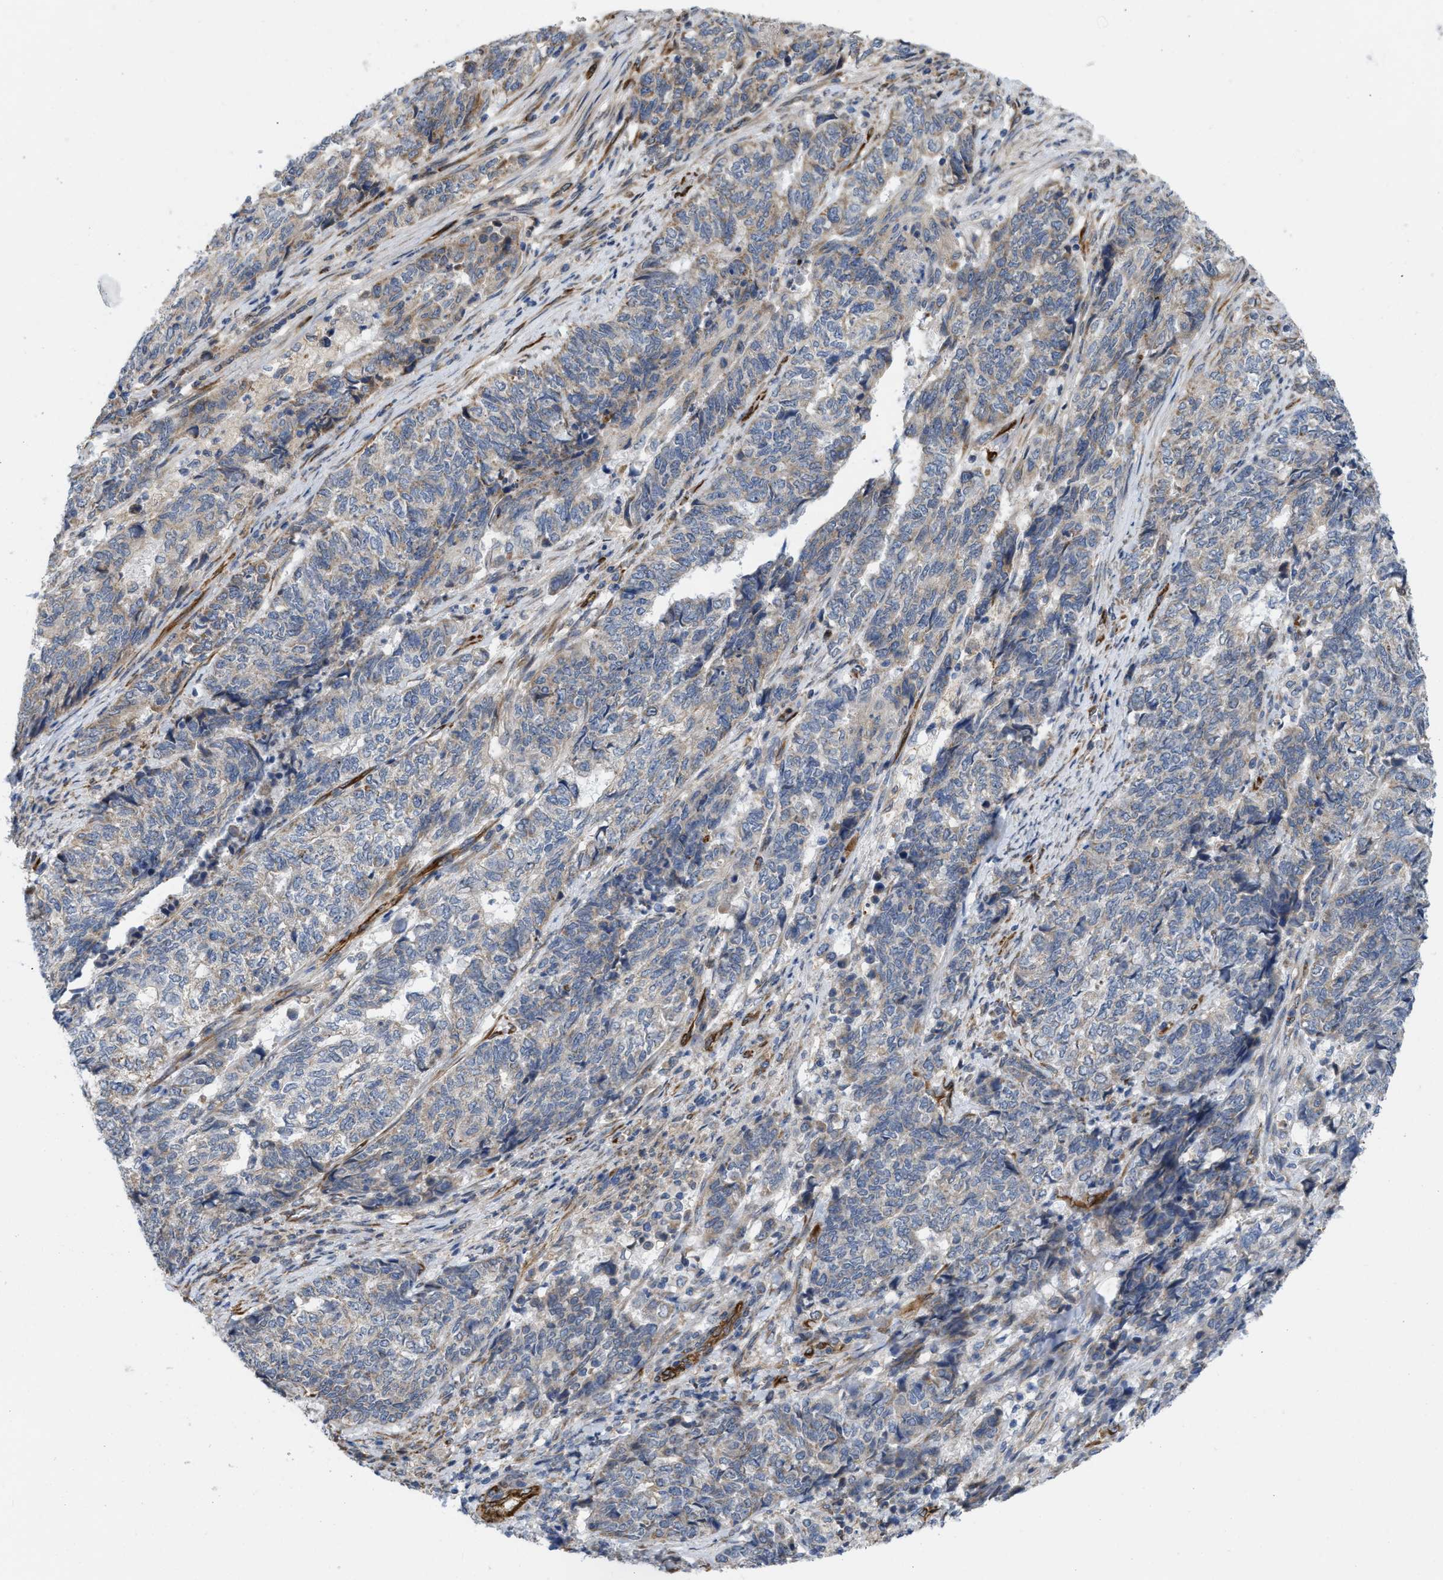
{"staining": {"intensity": "weak", "quantity": "<25%", "location": "cytoplasmic/membranous"}, "tissue": "endometrial cancer", "cell_type": "Tumor cells", "image_type": "cancer", "snomed": [{"axis": "morphology", "description": "Adenocarcinoma, NOS"}, {"axis": "topography", "description": "Endometrium"}], "caption": "IHC image of endometrial cancer stained for a protein (brown), which exhibits no expression in tumor cells. Nuclei are stained in blue.", "gene": "EOGT", "patient": {"sex": "female", "age": 80}}